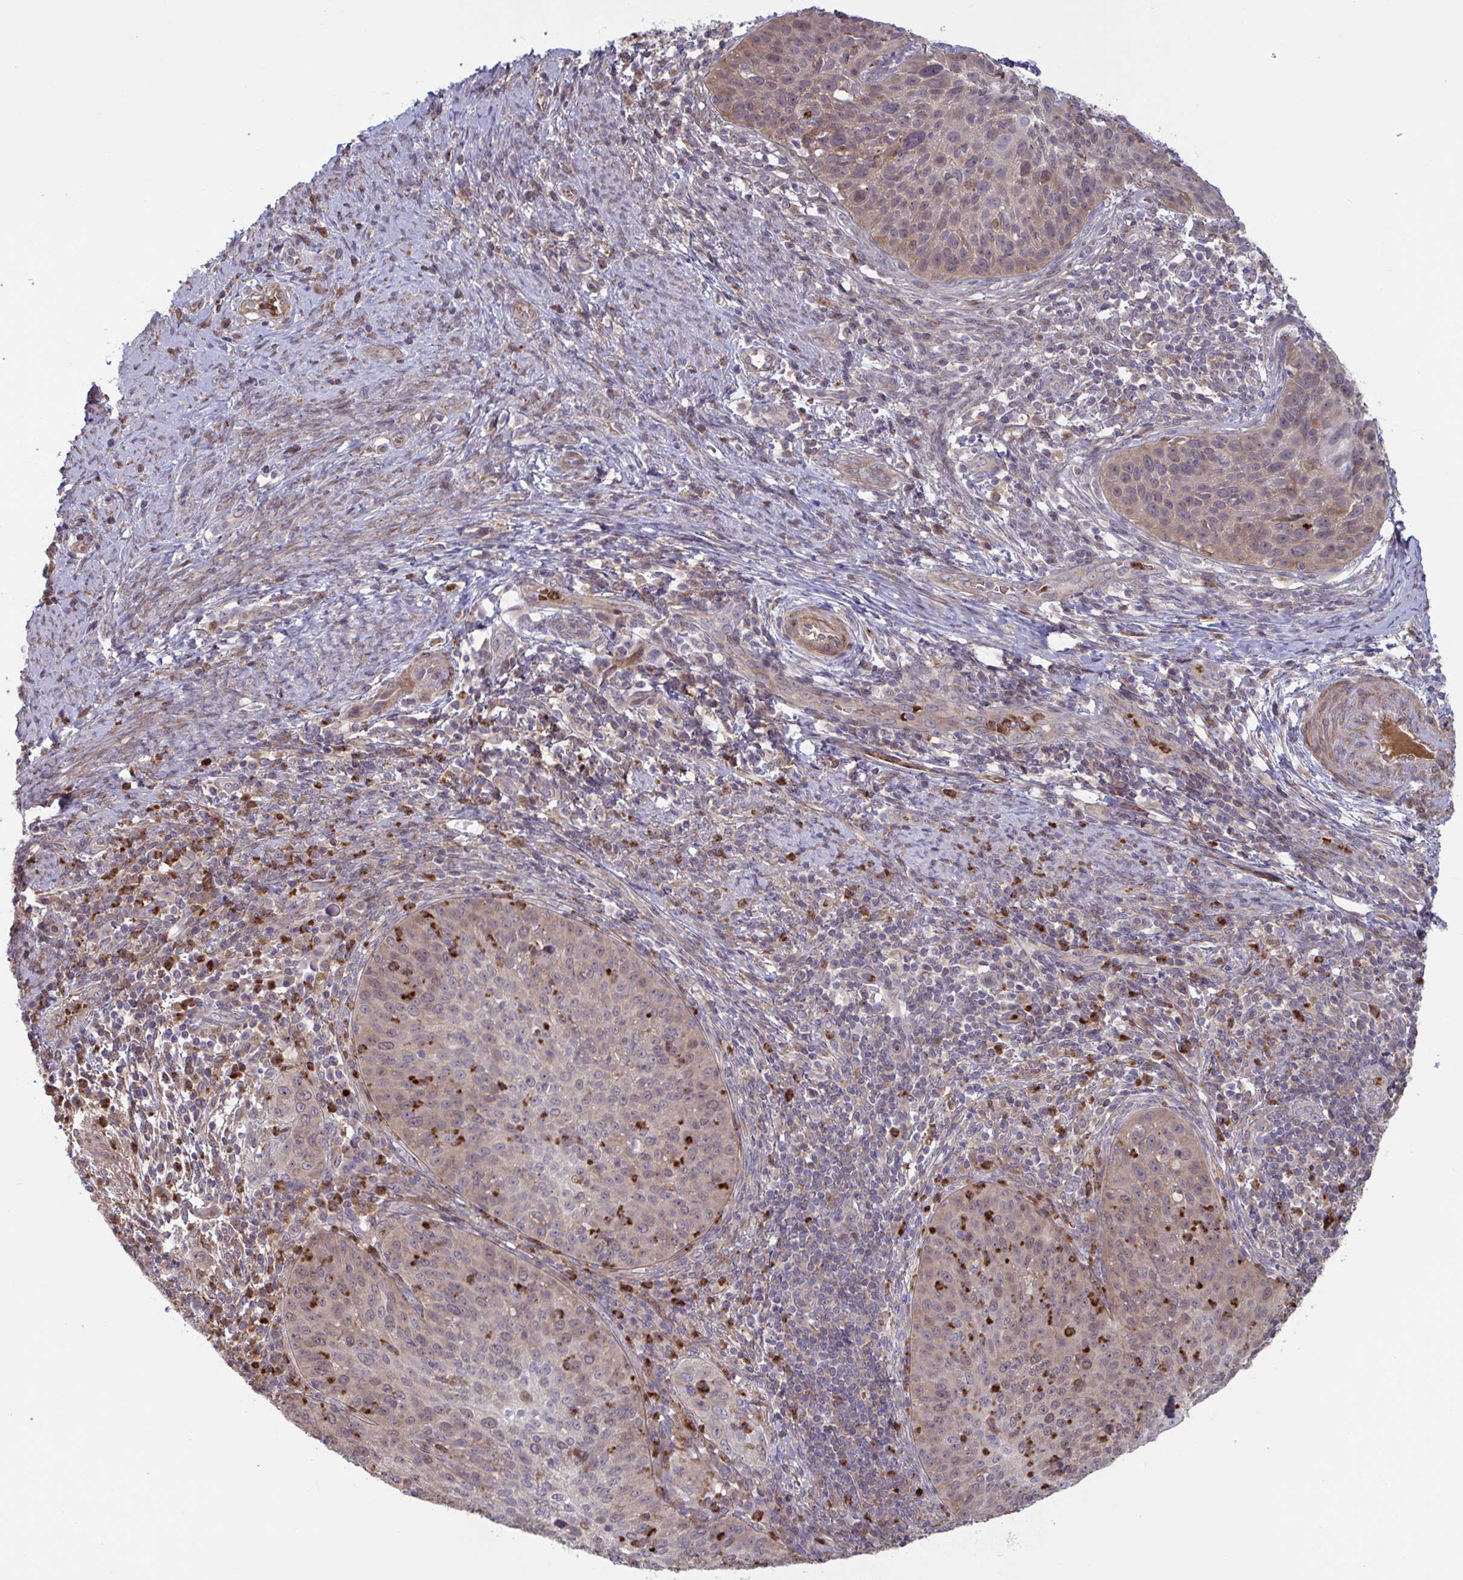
{"staining": {"intensity": "weak", "quantity": "25%-75%", "location": "cytoplasmic/membranous"}, "tissue": "cervical cancer", "cell_type": "Tumor cells", "image_type": "cancer", "snomed": [{"axis": "morphology", "description": "Squamous cell carcinoma, NOS"}, {"axis": "topography", "description": "Cervix"}], "caption": "Protein expression analysis of human cervical cancer reveals weak cytoplasmic/membranous positivity in about 25%-75% of tumor cells.", "gene": "IL1R1", "patient": {"sex": "female", "age": 30}}